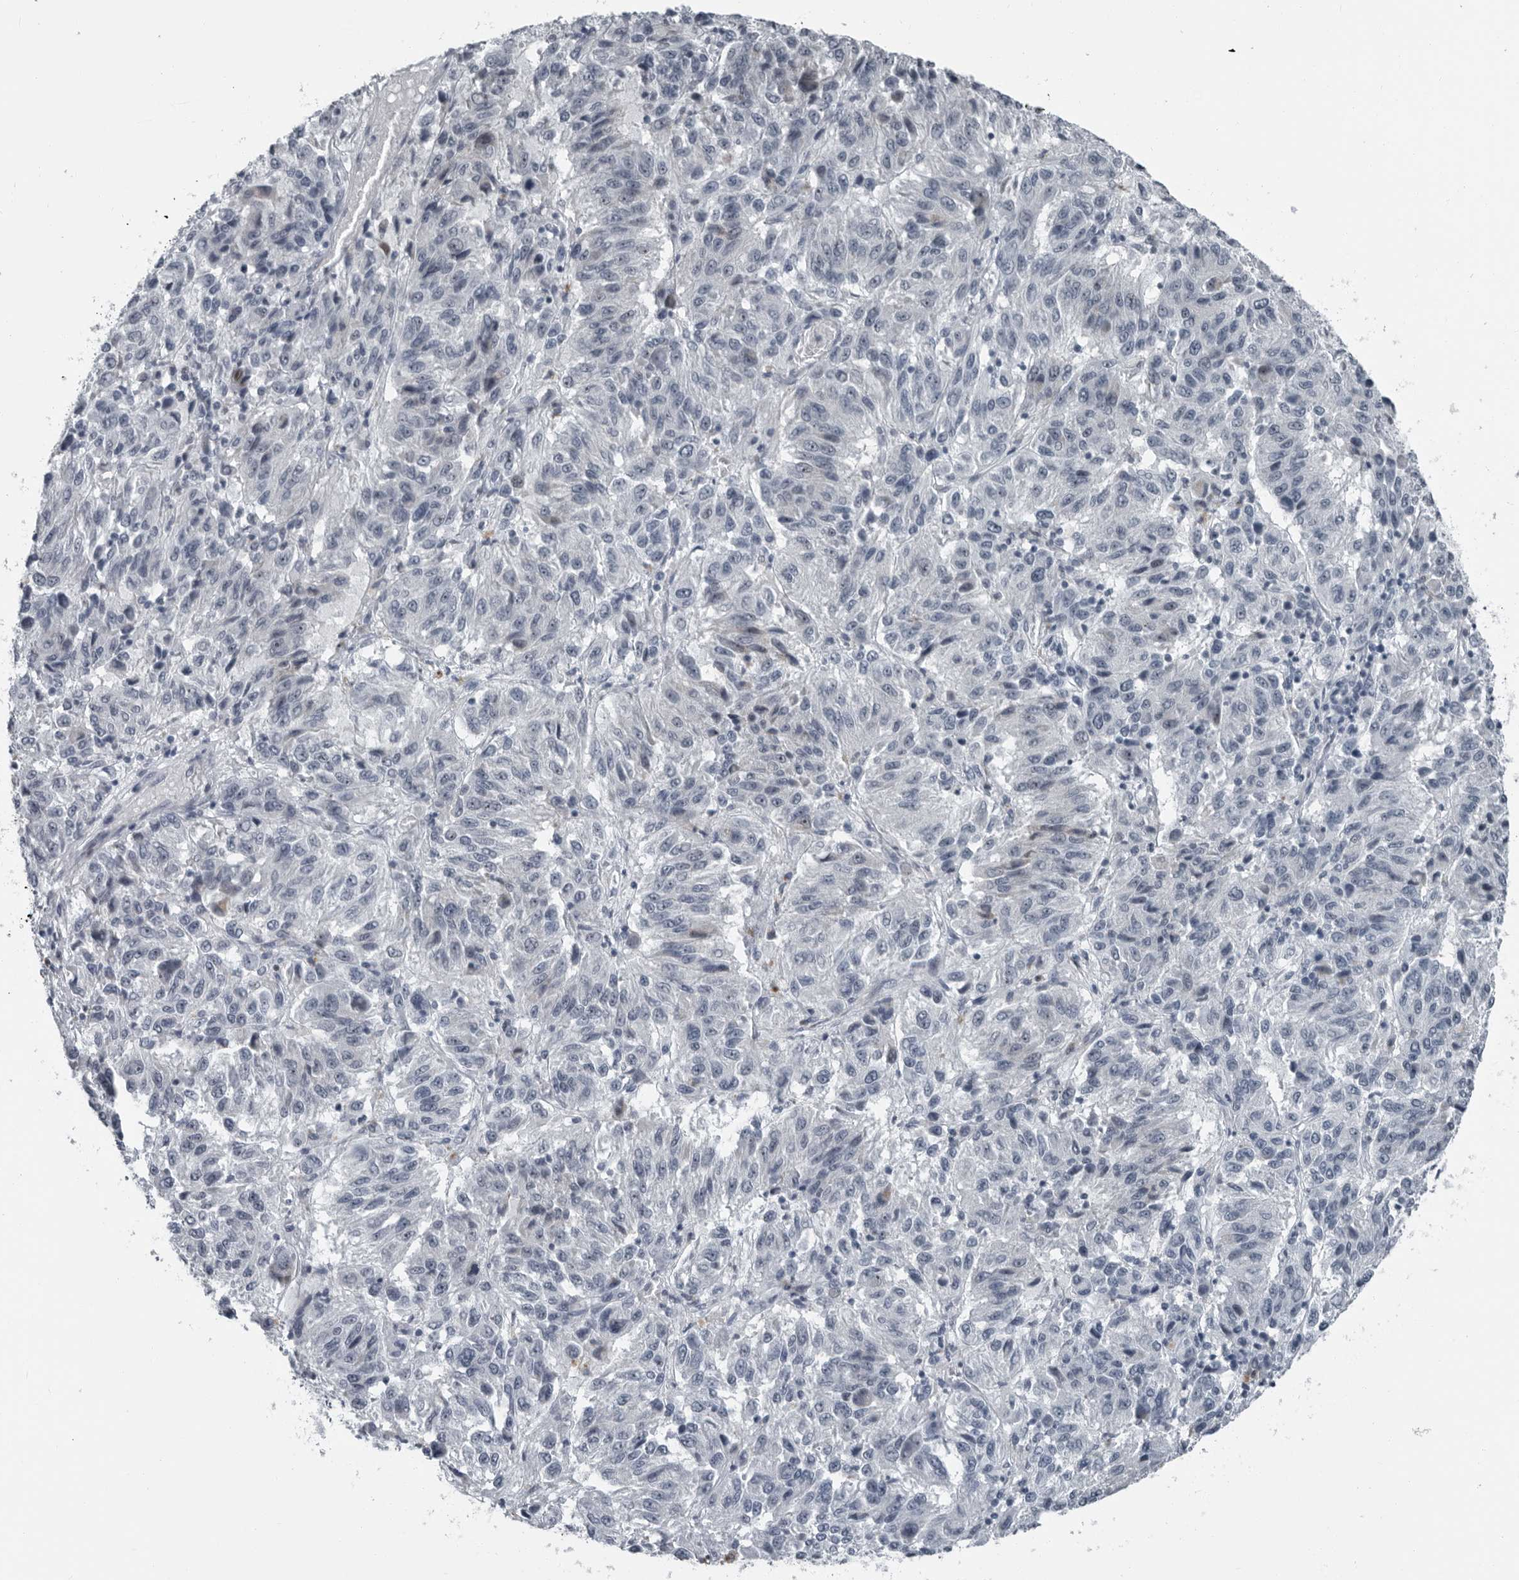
{"staining": {"intensity": "moderate", "quantity": "25%-75%", "location": "nuclear"}, "tissue": "melanoma", "cell_type": "Tumor cells", "image_type": "cancer", "snomed": [{"axis": "morphology", "description": "Malignant melanoma, NOS"}, {"axis": "topography", "description": "Skin"}], "caption": "Tumor cells demonstrate medium levels of moderate nuclear positivity in approximately 25%-75% of cells in human malignant melanoma. (DAB (3,3'-diaminobenzidine) = brown stain, brightfield microscopy at high magnification).", "gene": "PDCD11", "patient": {"sex": "female", "age": 82}}